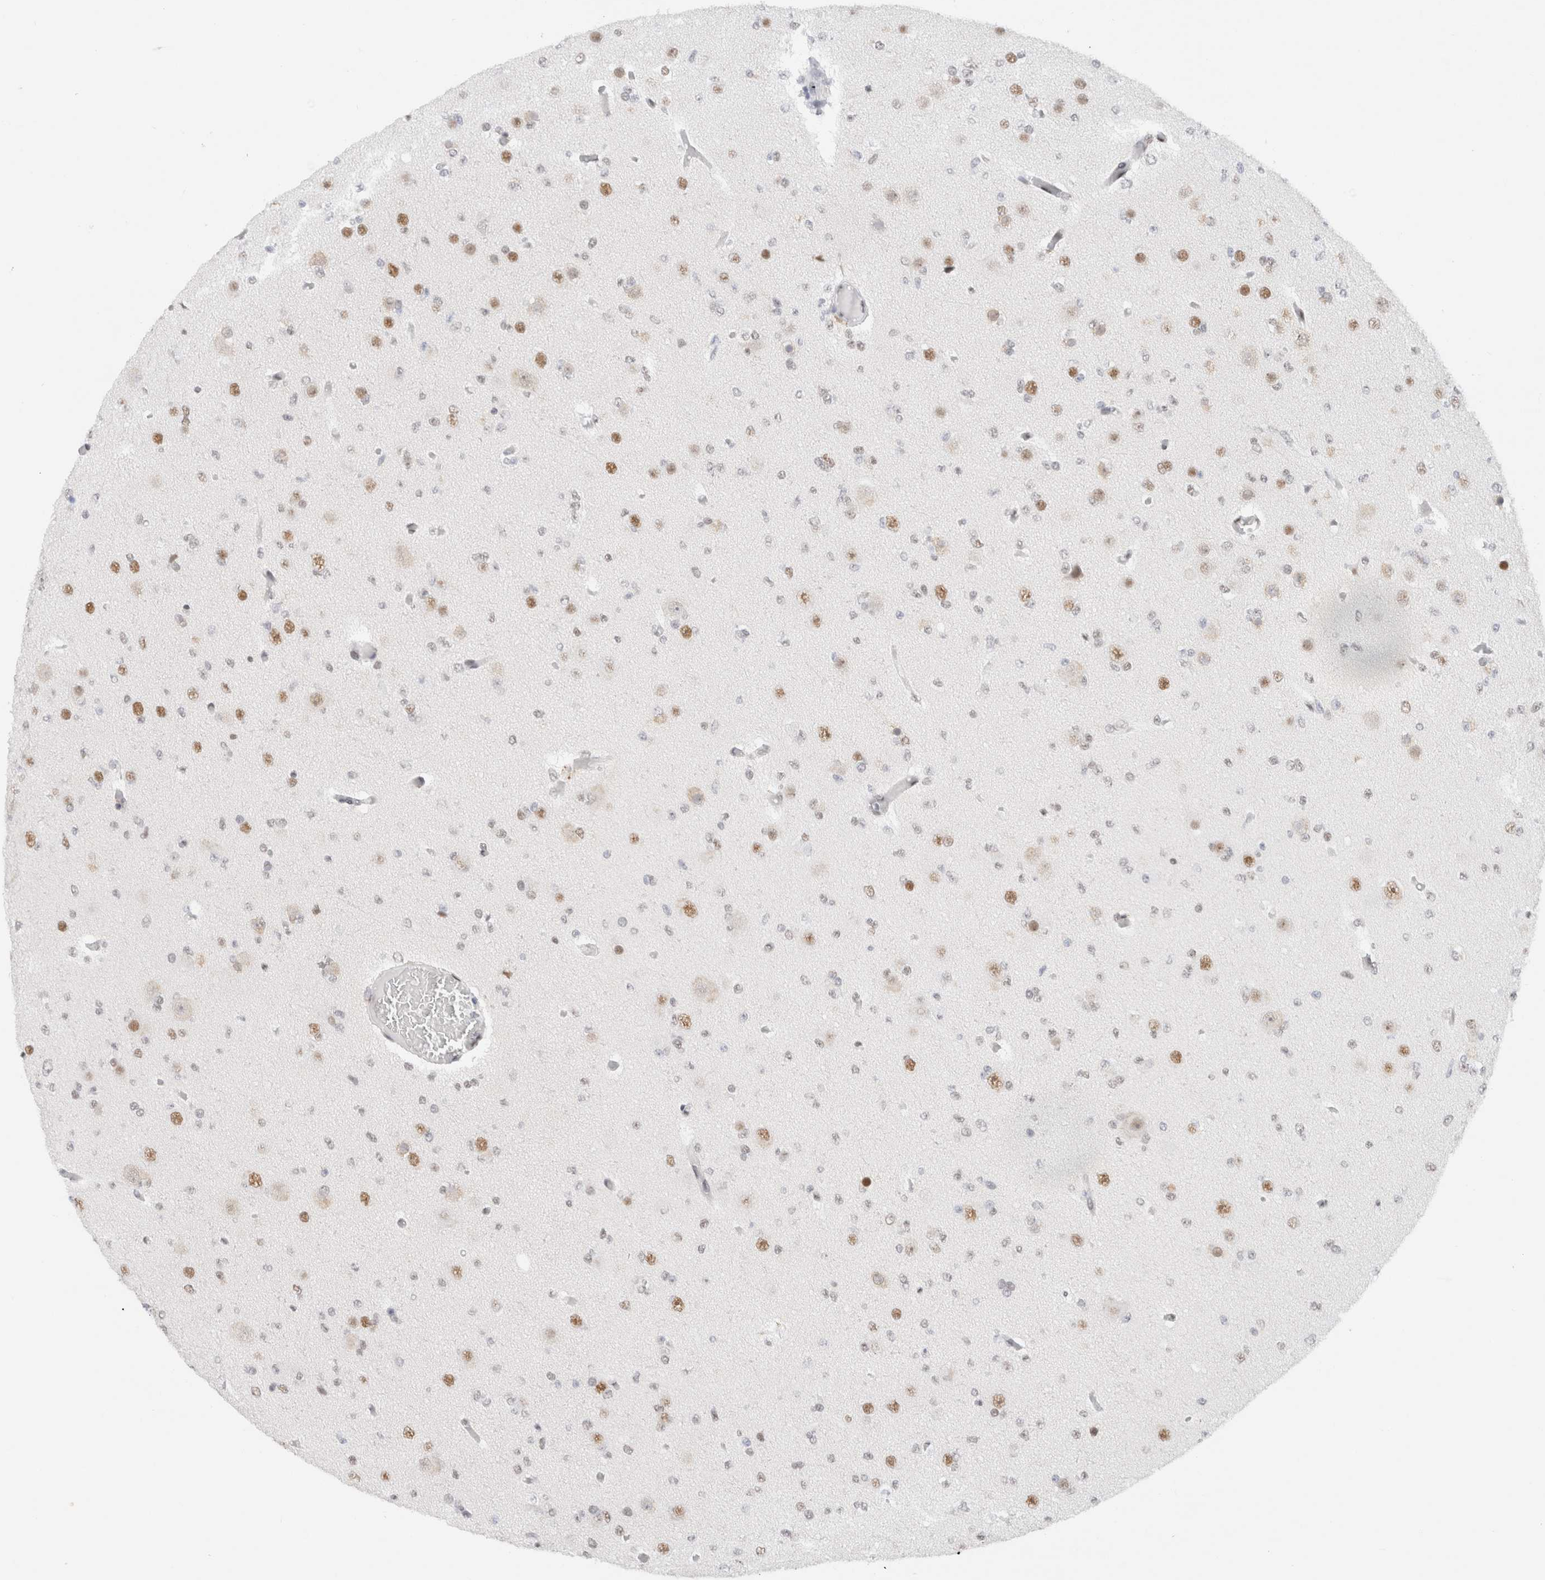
{"staining": {"intensity": "negative", "quantity": "none", "location": "none"}, "tissue": "glioma", "cell_type": "Tumor cells", "image_type": "cancer", "snomed": [{"axis": "morphology", "description": "Glioma, malignant, Low grade"}, {"axis": "topography", "description": "Brain"}], "caption": "DAB immunohistochemical staining of human malignant glioma (low-grade) demonstrates no significant positivity in tumor cells.", "gene": "COPS7A", "patient": {"sex": "female", "age": 22}}